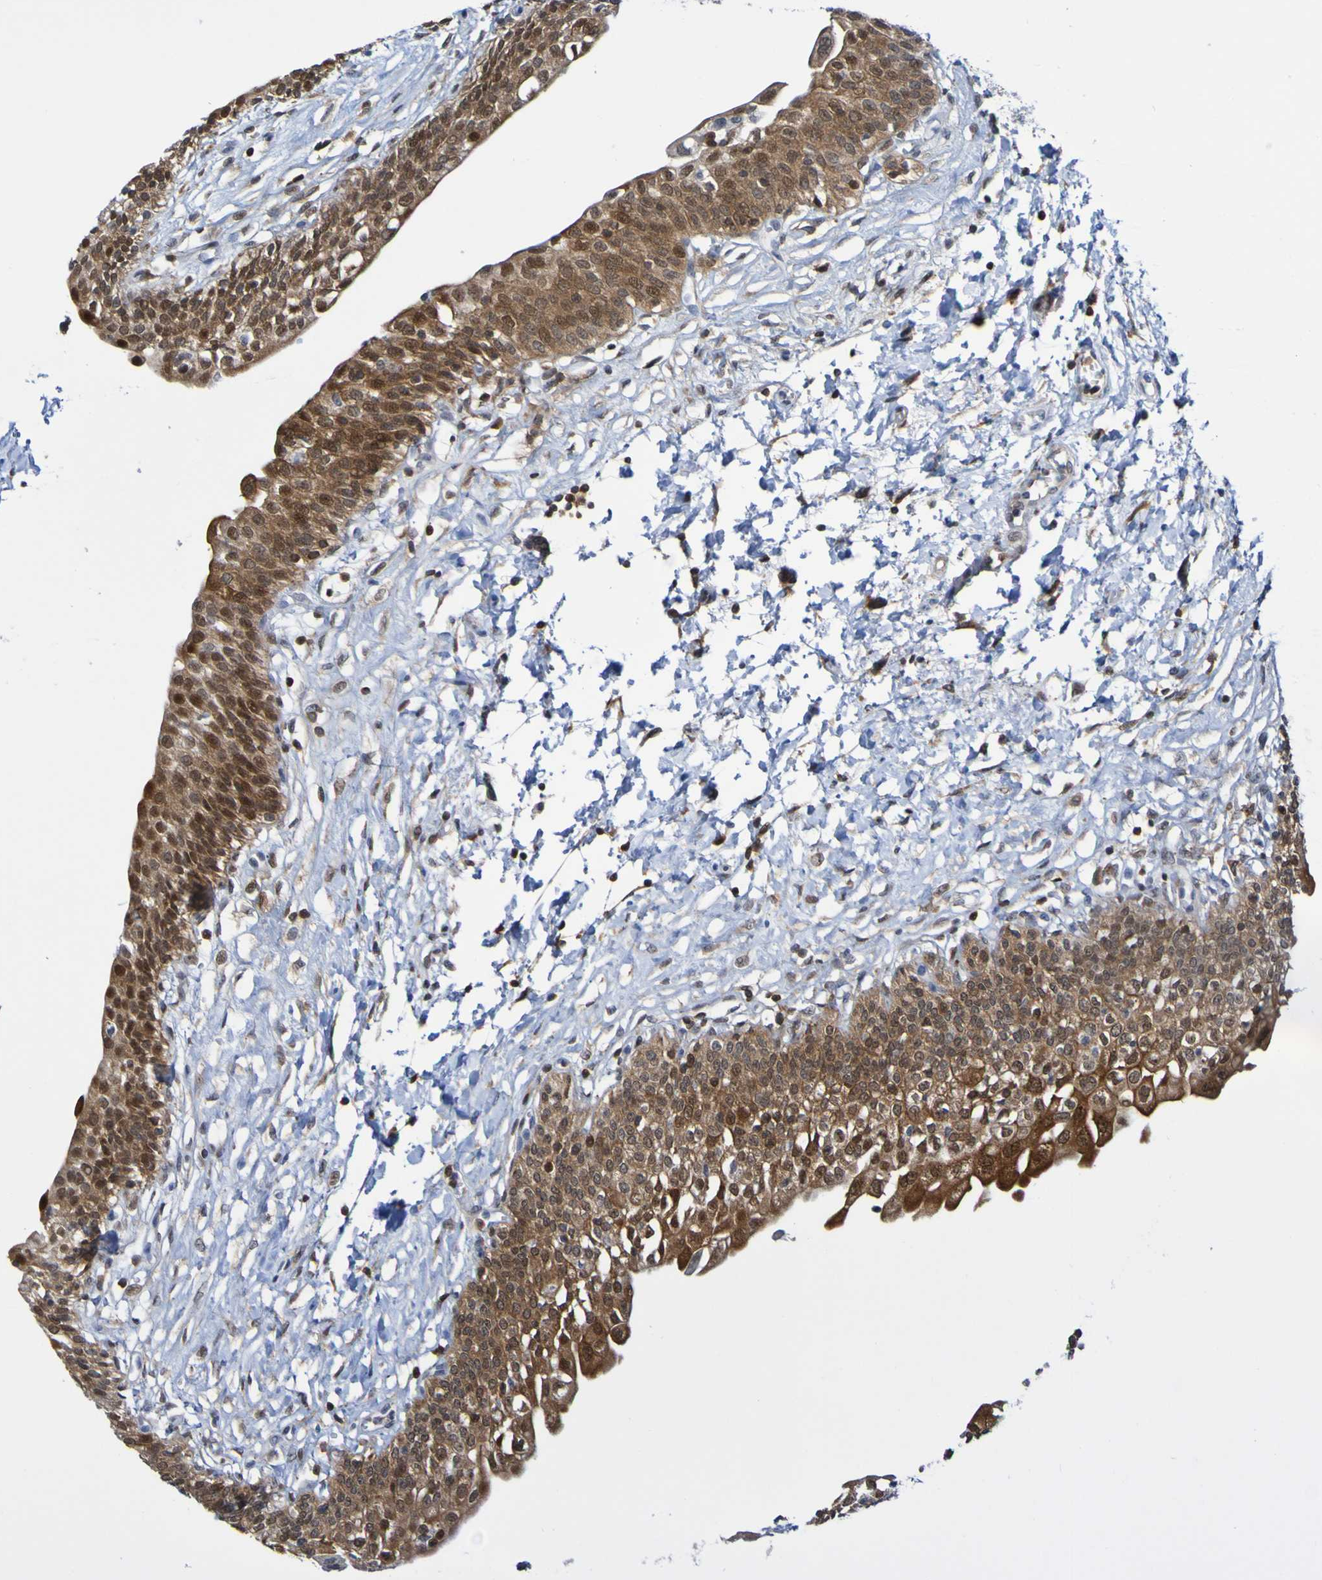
{"staining": {"intensity": "strong", "quantity": ">75%", "location": "cytoplasmic/membranous"}, "tissue": "urinary bladder", "cell_type": "Urothelial cells", "image_type": "normal", "snomed": [{"axis": "morphology", "description": "Normal tissue, NOS"}, {"axis": "topography", "description": "Urinary bladder"}], "caption": "Immunohistochemistry (IHC) photomicrograph of normal urinary bladder: human urinary bladder stained using immunohistochemistry demonstrates high levels of strong protein expression localized specifically in the cytoplasmic/membranous of urothelial cells, appearing as a cytoplasmic/membranous brown color.", "gene": "ATIC", "patient": {"sex": "male", "age": 55}}